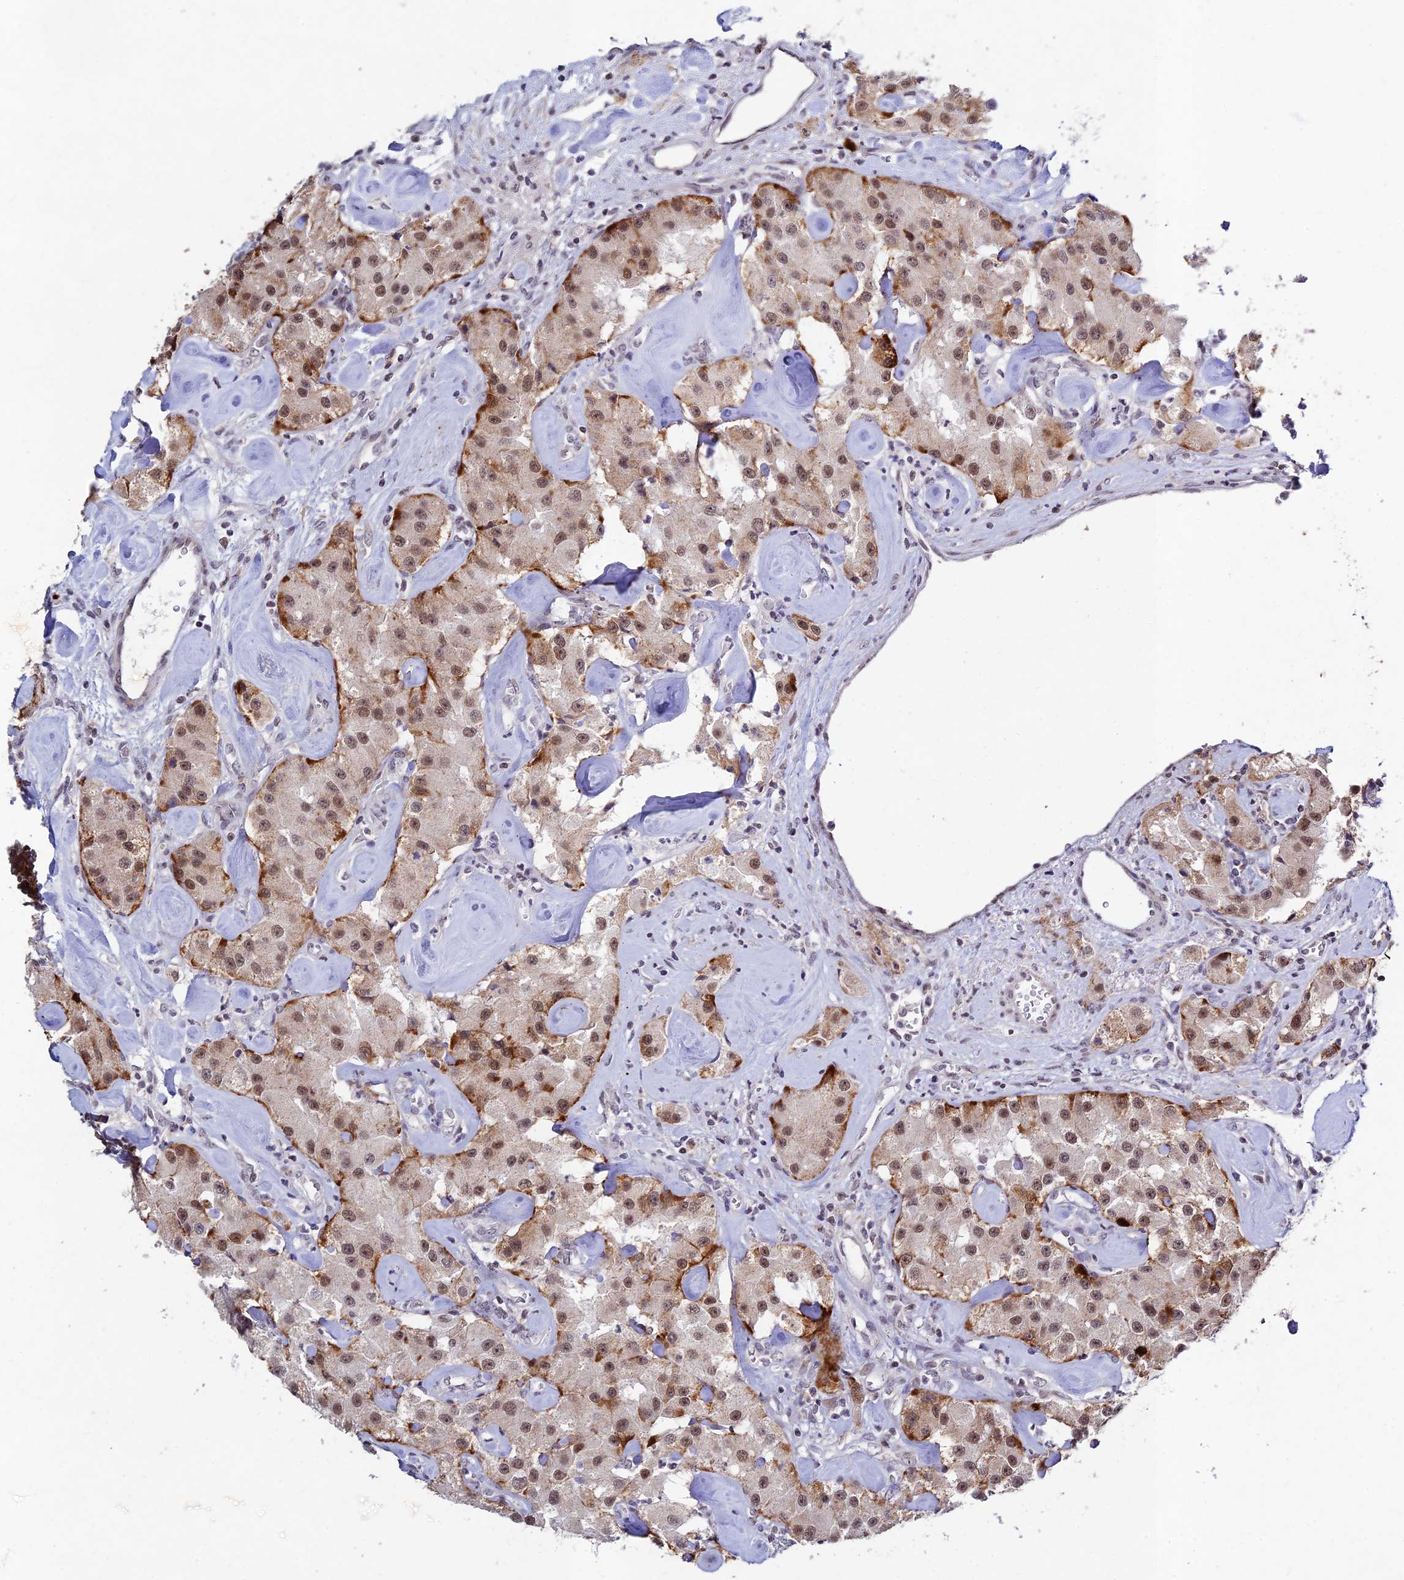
{"staining": {"intensity": "strong", "quantity": "25%-75%", "location": "cytoplasmic/membranous,nuclear"}, "tissue": "carcinoid", "cell_type": "Tumor cells", "image_type": "cancer", "snomed": [{"axis": "morphology", "description": "Carcinoid, malignant, NOS"}, {"axis": "topography", "description": "Pancreas"}], "caption": "Immunohistochemical staining of carcinoid reveals high levels of strong cytoplasmic/membranous and nuclear protein expression in approximately 25%-75% of tumor cells.", "gene": "RAVER1", "patient": {"sex": "male", "age": 41}}